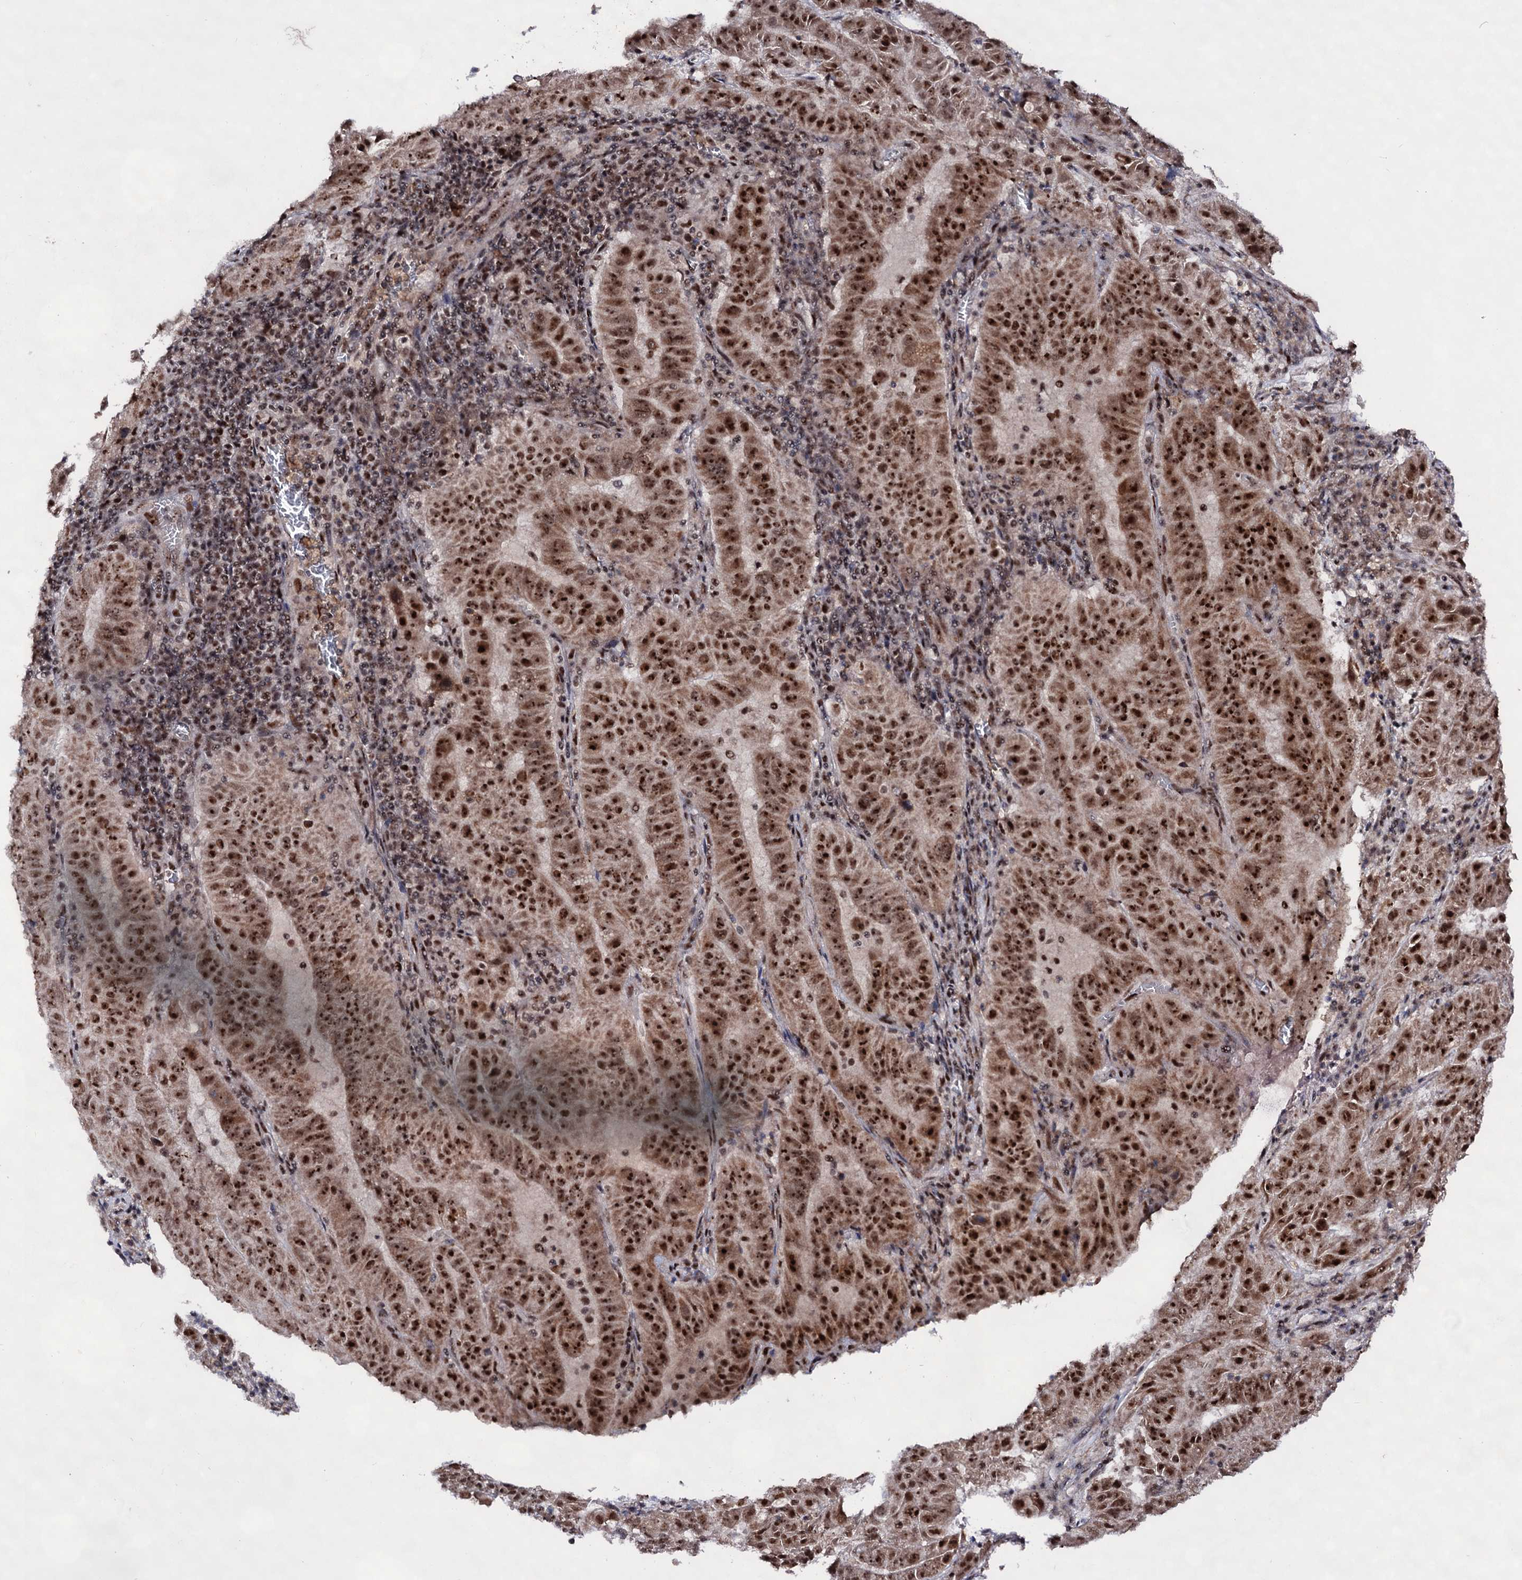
{"staining": {"intensity": "strong", "quantity": ">75%", "location": "cytoplasmic/membranous,nuclear"}, "tissue": "pancreatic cancer", "cell_type": "Tumor cells", "image_type": "cancer", "snomed": [{"axis": "morphology", "description": "Adenocarcinoma, NOS"}, {"axis": "topography", "description": "Pancreas"}], "caption": "The immunohistochemical stain shows strong cytoplasmic/membranous and nuclear staining in tumor cells of adenocarcinoma (pancreatic) tissue.", "gene": "EXOSC10", "patient": {"sex": "male", "age": 63}}